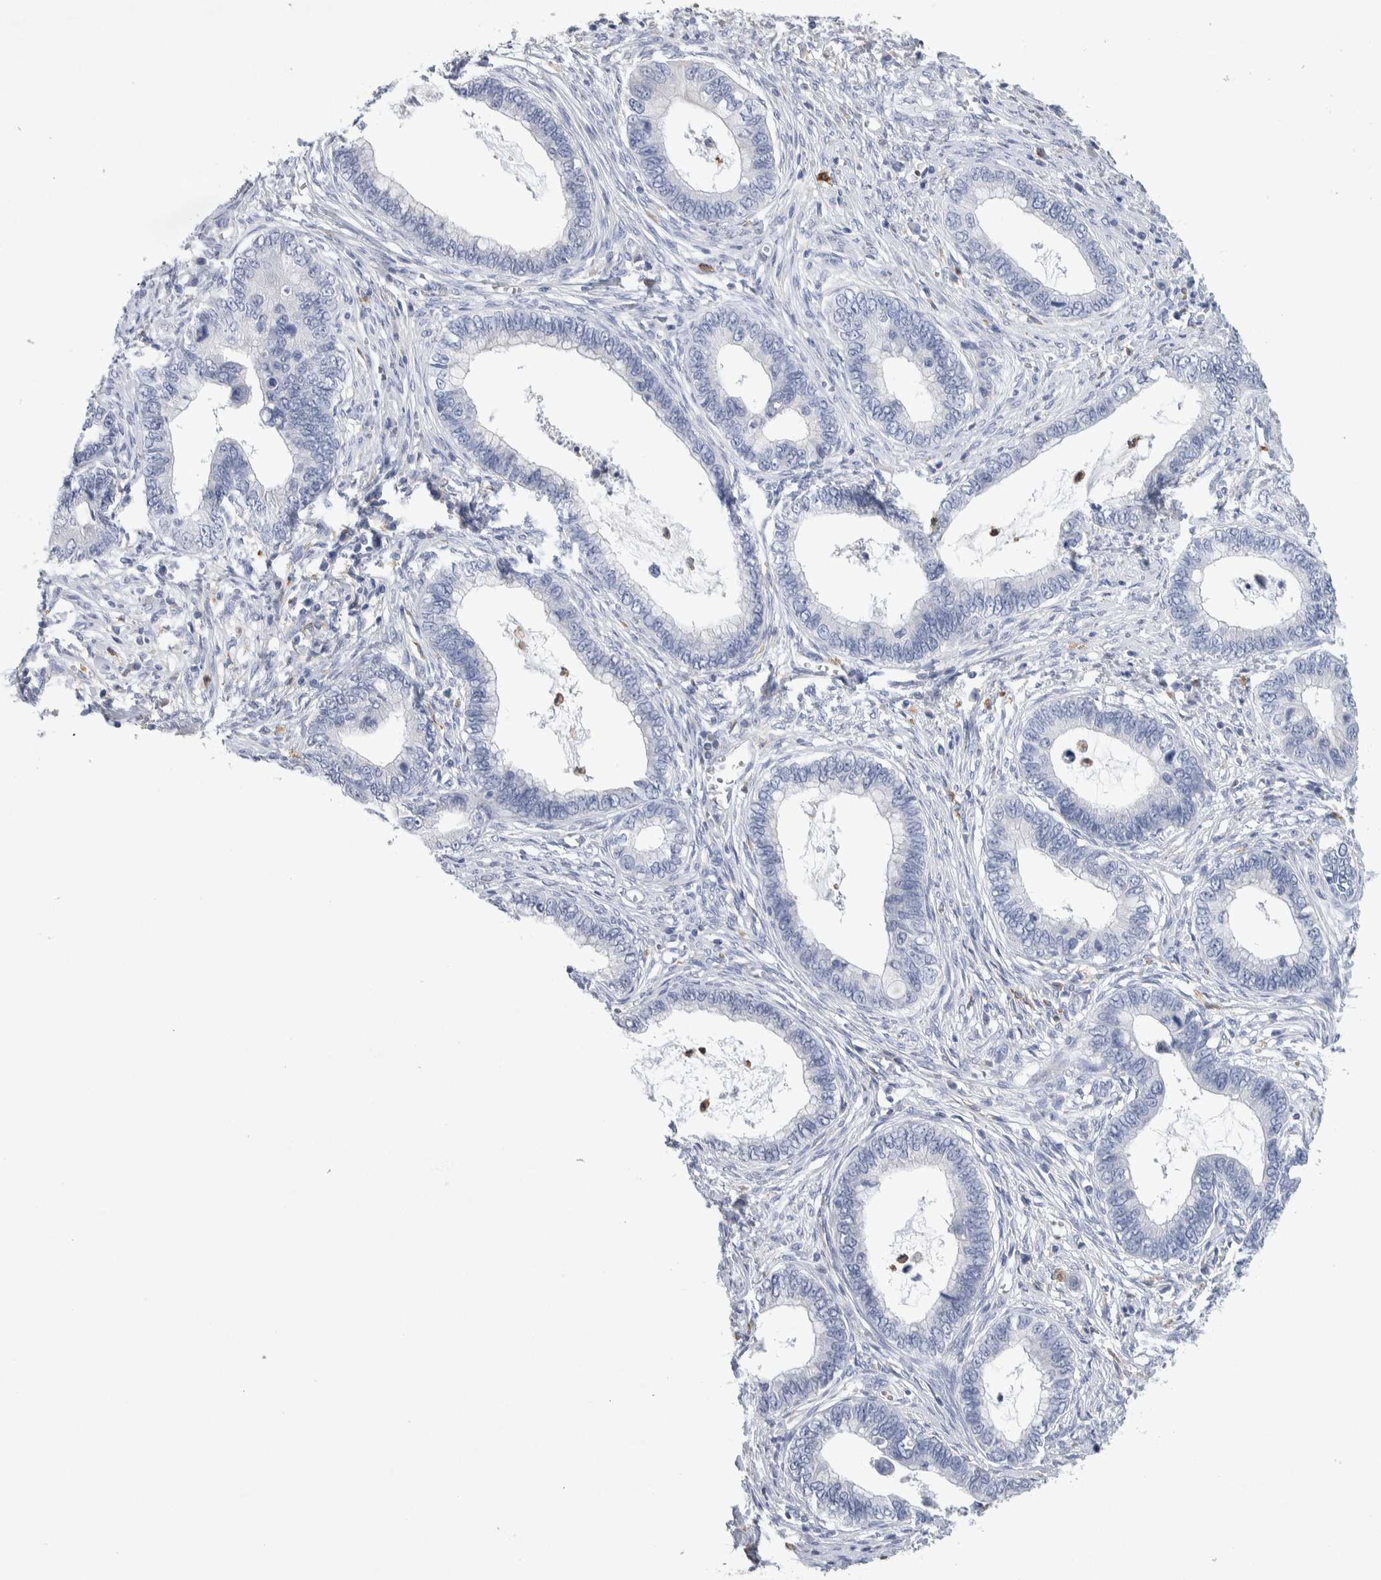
{"staining": {"intensity": "negative", "quantity": "none", "location": "none"}, "tissue": "cervical cancer", "cell_type": "Tumor cells", "image_type": "cancer", "snomed": [{"axis": "morphology", "description": "Adenocarcinoma, NOS"}, {"axis": "topography", "description": "Cervix"}], "caption": "An immunohistochemistry image of adenocarcinoma (cervical) is shown. There is no staining in tumor cells of adenocarcinoma (cervical).", "gene": "NCF2", "patient": {"sex": "female", "age": 44}}